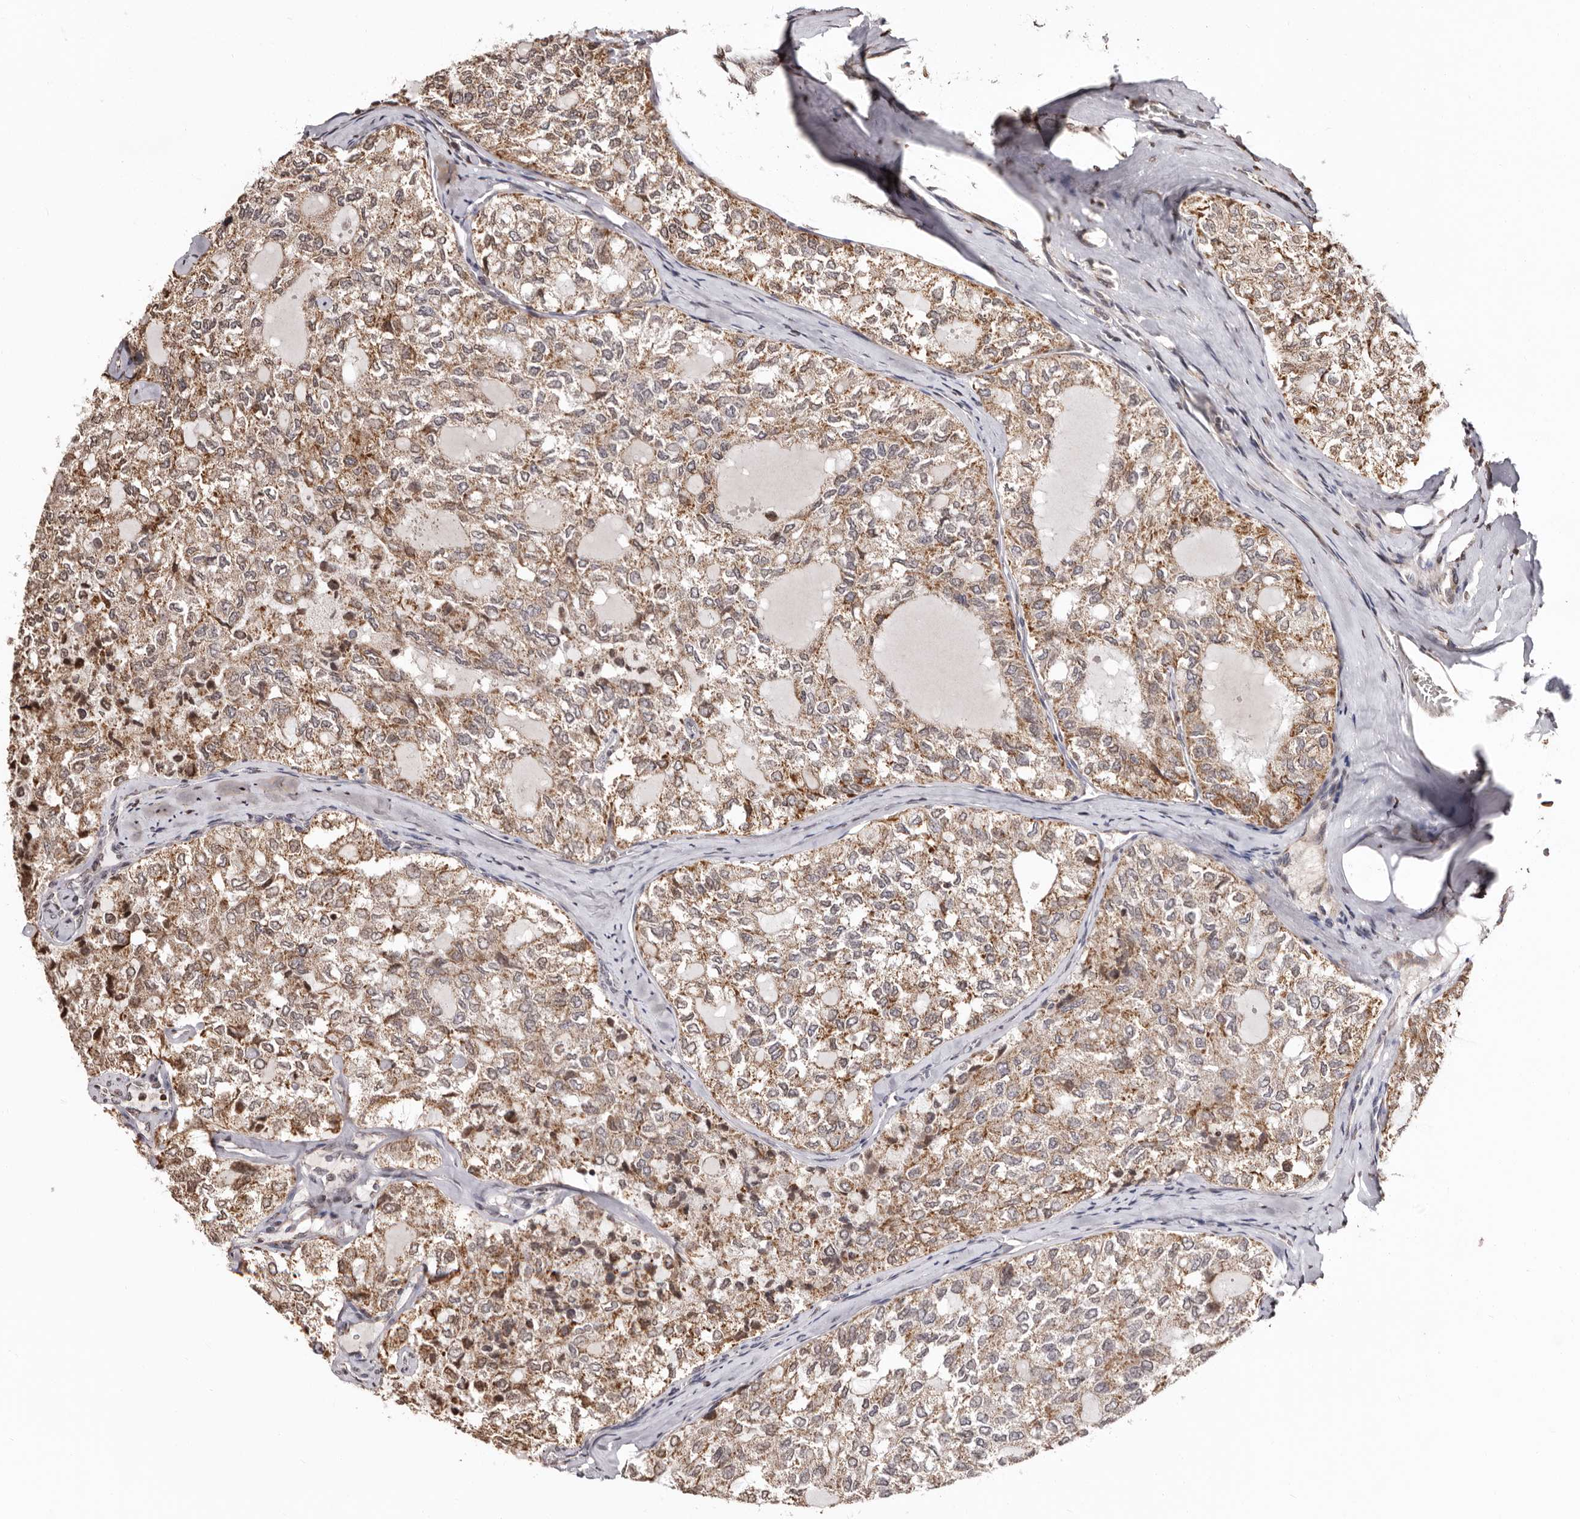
{"staining": {"intensity": "moderate", "quantity": ">75%", "location": "cytoplasmic/membranous"}, "tissue": "thyroid cancer", "cell_type": "Tumor cells", "image_type": "cancer", "snomed": [{"axis": "morphology", "description": "Follicular adenoma carcinoma, NOS"}, {"axis": "topography", "description": "Thyroid gland"}], "caption": "An image of human thyroid cancer (follicular adenoma carcinoma) stained for a protein displays moderate cytoplasmic/membranous brown staining in tumor cells.", "gene": "CCDC190", "patient": {"sex": "male", "age": 75}}